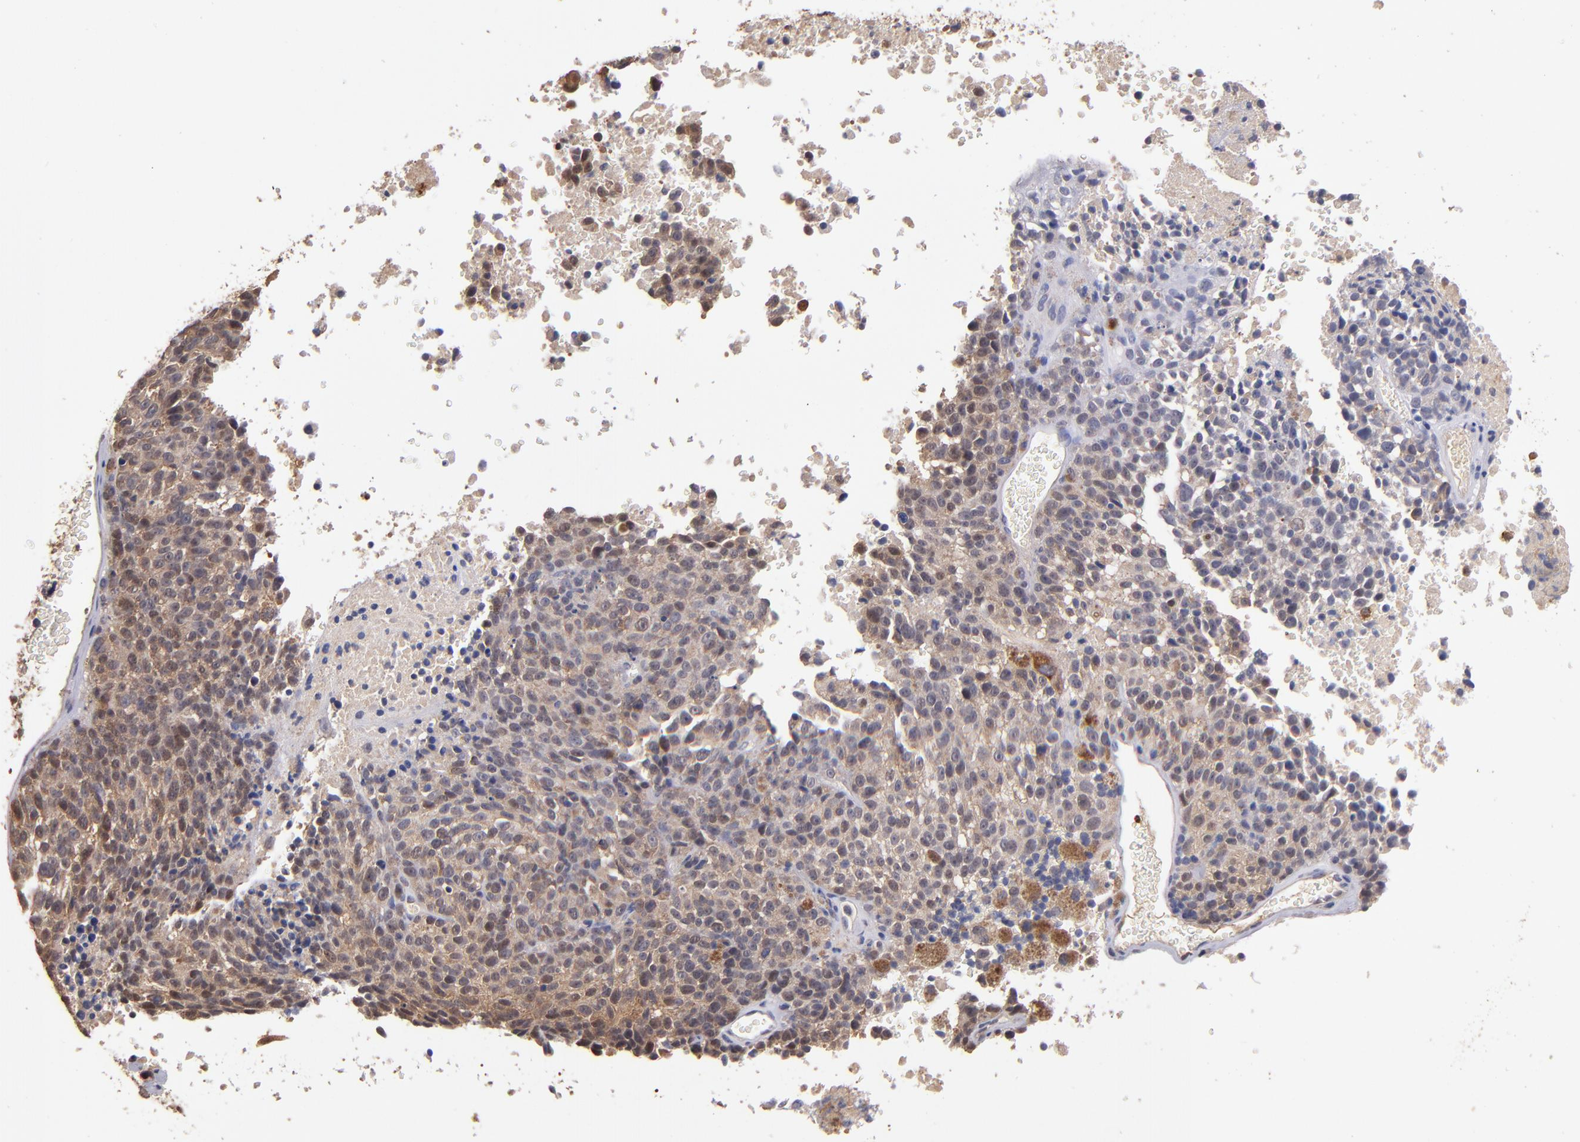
{"staining": {"intensity": "weak", "quantity": ">75%", "location": "cytoplasmic/membranous"}, "tissue": "melanoma", "cell_type": "Tumor cells", "image_type": "cancer", "snomed": [{"axis": "morphology", "description": "Malignant melanoma, Metastatic site"}, {"axis": "topography", "description": "Cerebral cortex"}], "caption": "A high-resolution histopathology image shows immunohistochemistry (IHC) staining of malignant melanoma (metastatic site), which displays weak cytoplasmic/membranous staining in approximately >75% of tumor cells.", "gene": "TTLL12", "patient": {"sex": "female", "age": 52}}